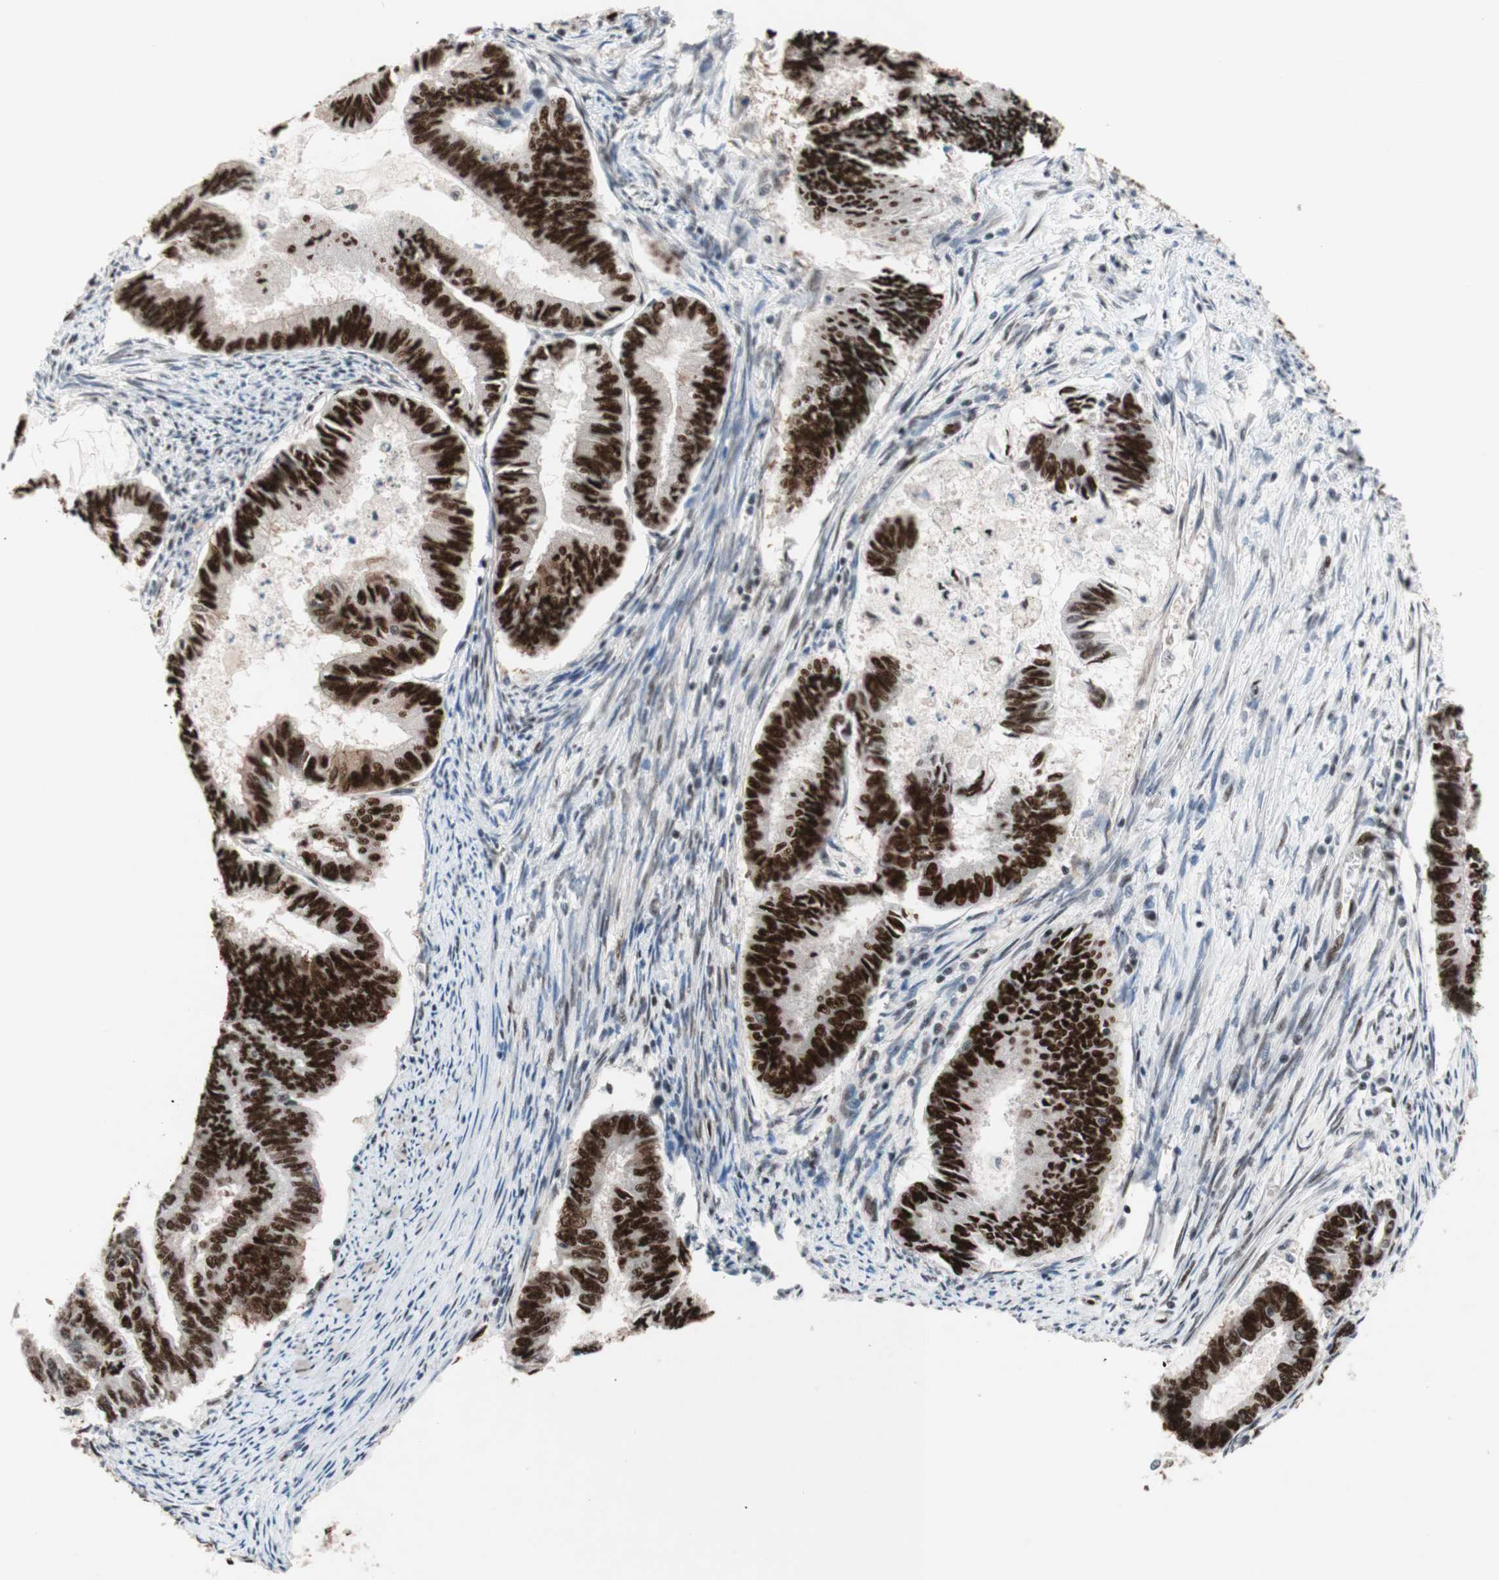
{"staining": {"intensity": "strong", "quantity": ">75%", "location": "nuclear"}, "tissue": "endometrial cancer", "cell_type": "Tumor cells", "image_type": "cancer", "snomed": [{"axis": "morphology", "description": "Adenocarcinoma, NOS"}, {"axis": "topography", "description": "Endometrium"}], "caption": "Strong nuclear staining for a protein is identified in approximately >75% of tumor cells of endometrial cancer using IHC.", "gene": "TLE1", "patient": {"sex": "female", "age": 86}}